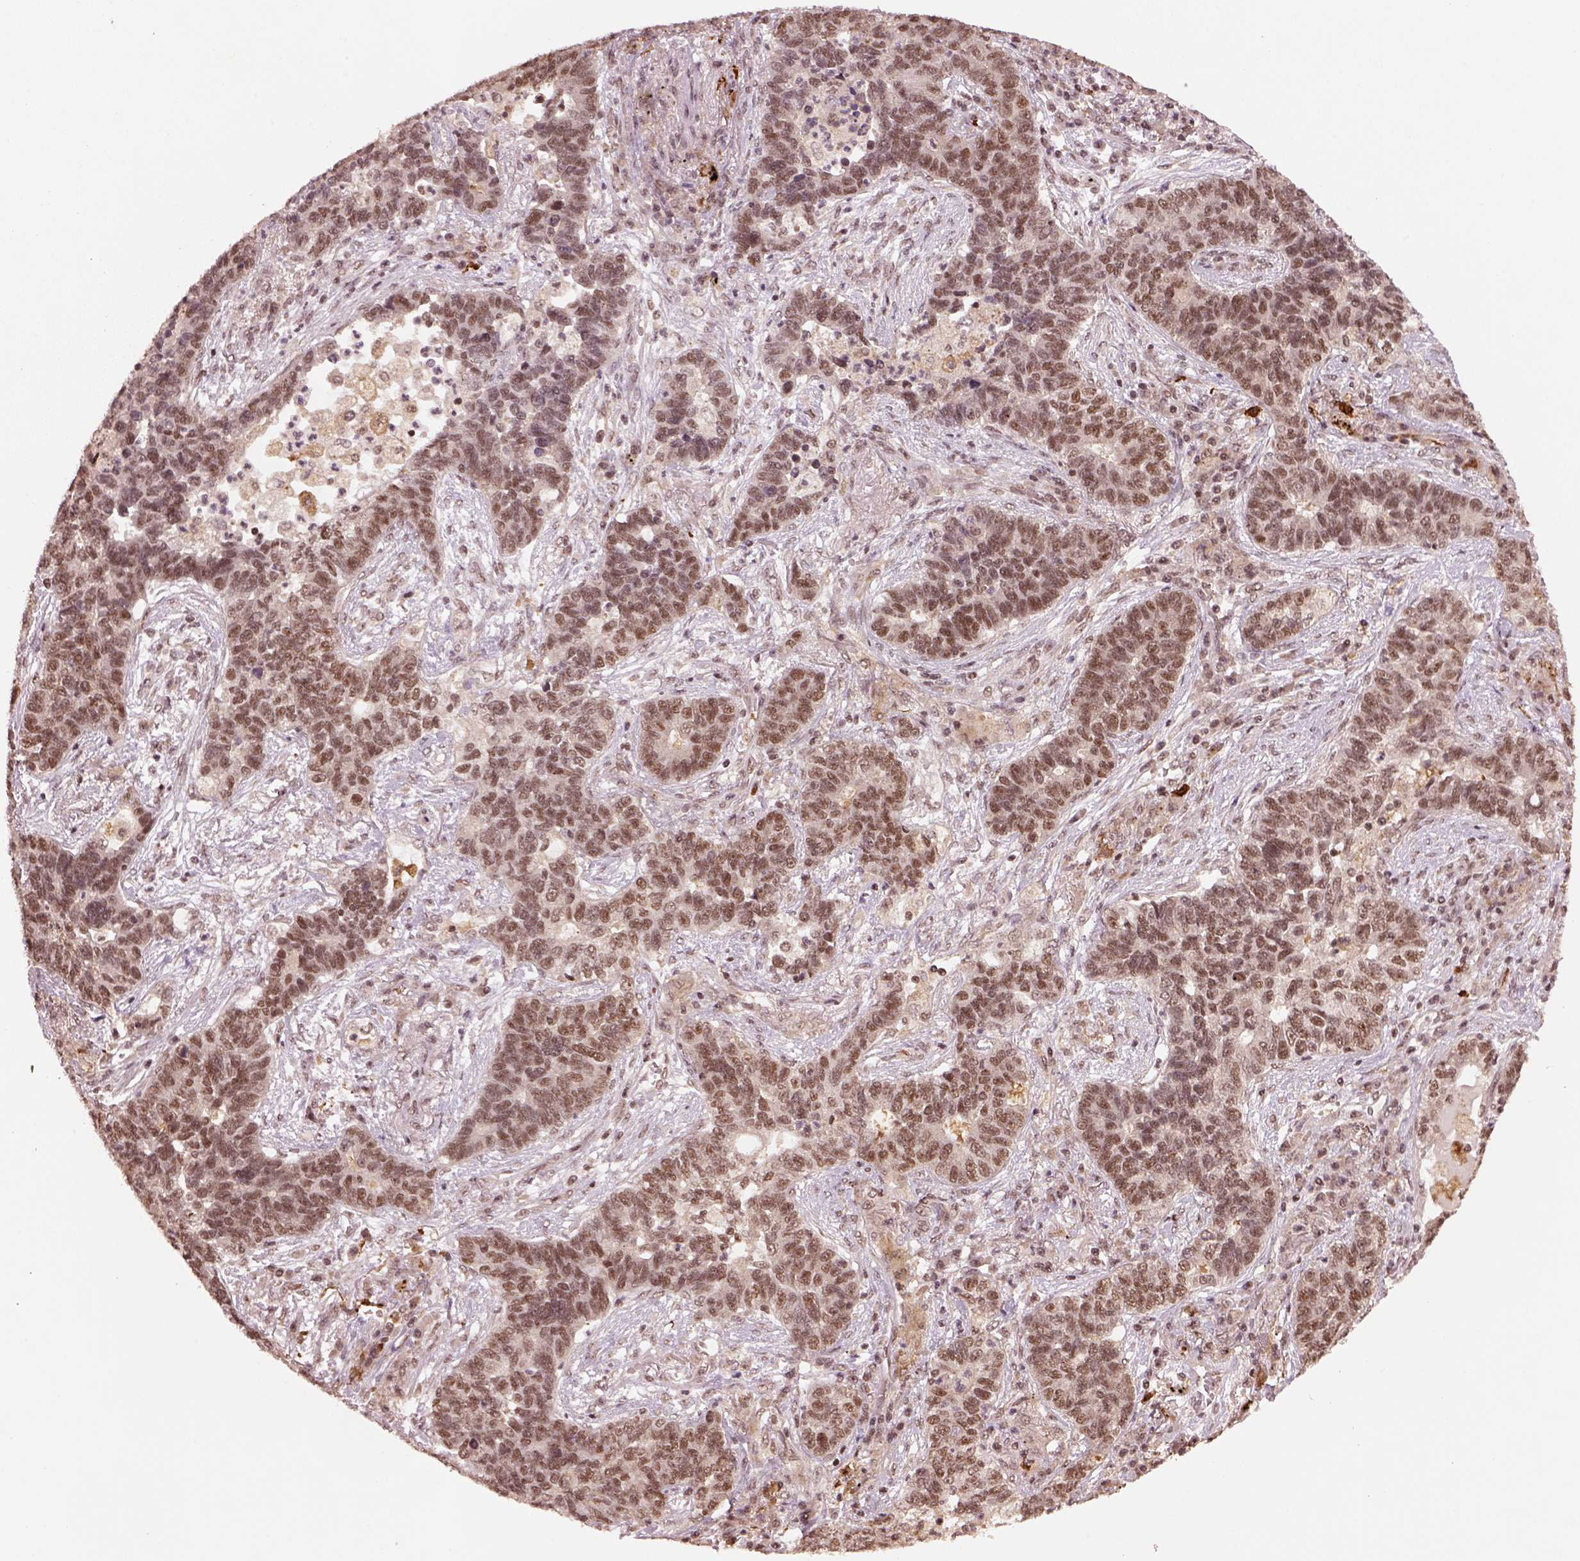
{"staining": {"intensity": "moderate", "quantity": ">75%", "location": "nuclear"}, "tissue": "lung cancer", "cell_type": "Tumor cells", "image_type": "cancer", "snomed": [{"axis": "morphology", "description": "Adenocarcinoma, NOS"}, {"axis": "topography", "description": "Lung"}], "caption": "A micrograph of adenocarcinoma (lung) stained for a protein shows moderate nuclear brown staining in tumor cells.", "gene": "BRD9", "patient": {"sex": "female", "age": 57}}